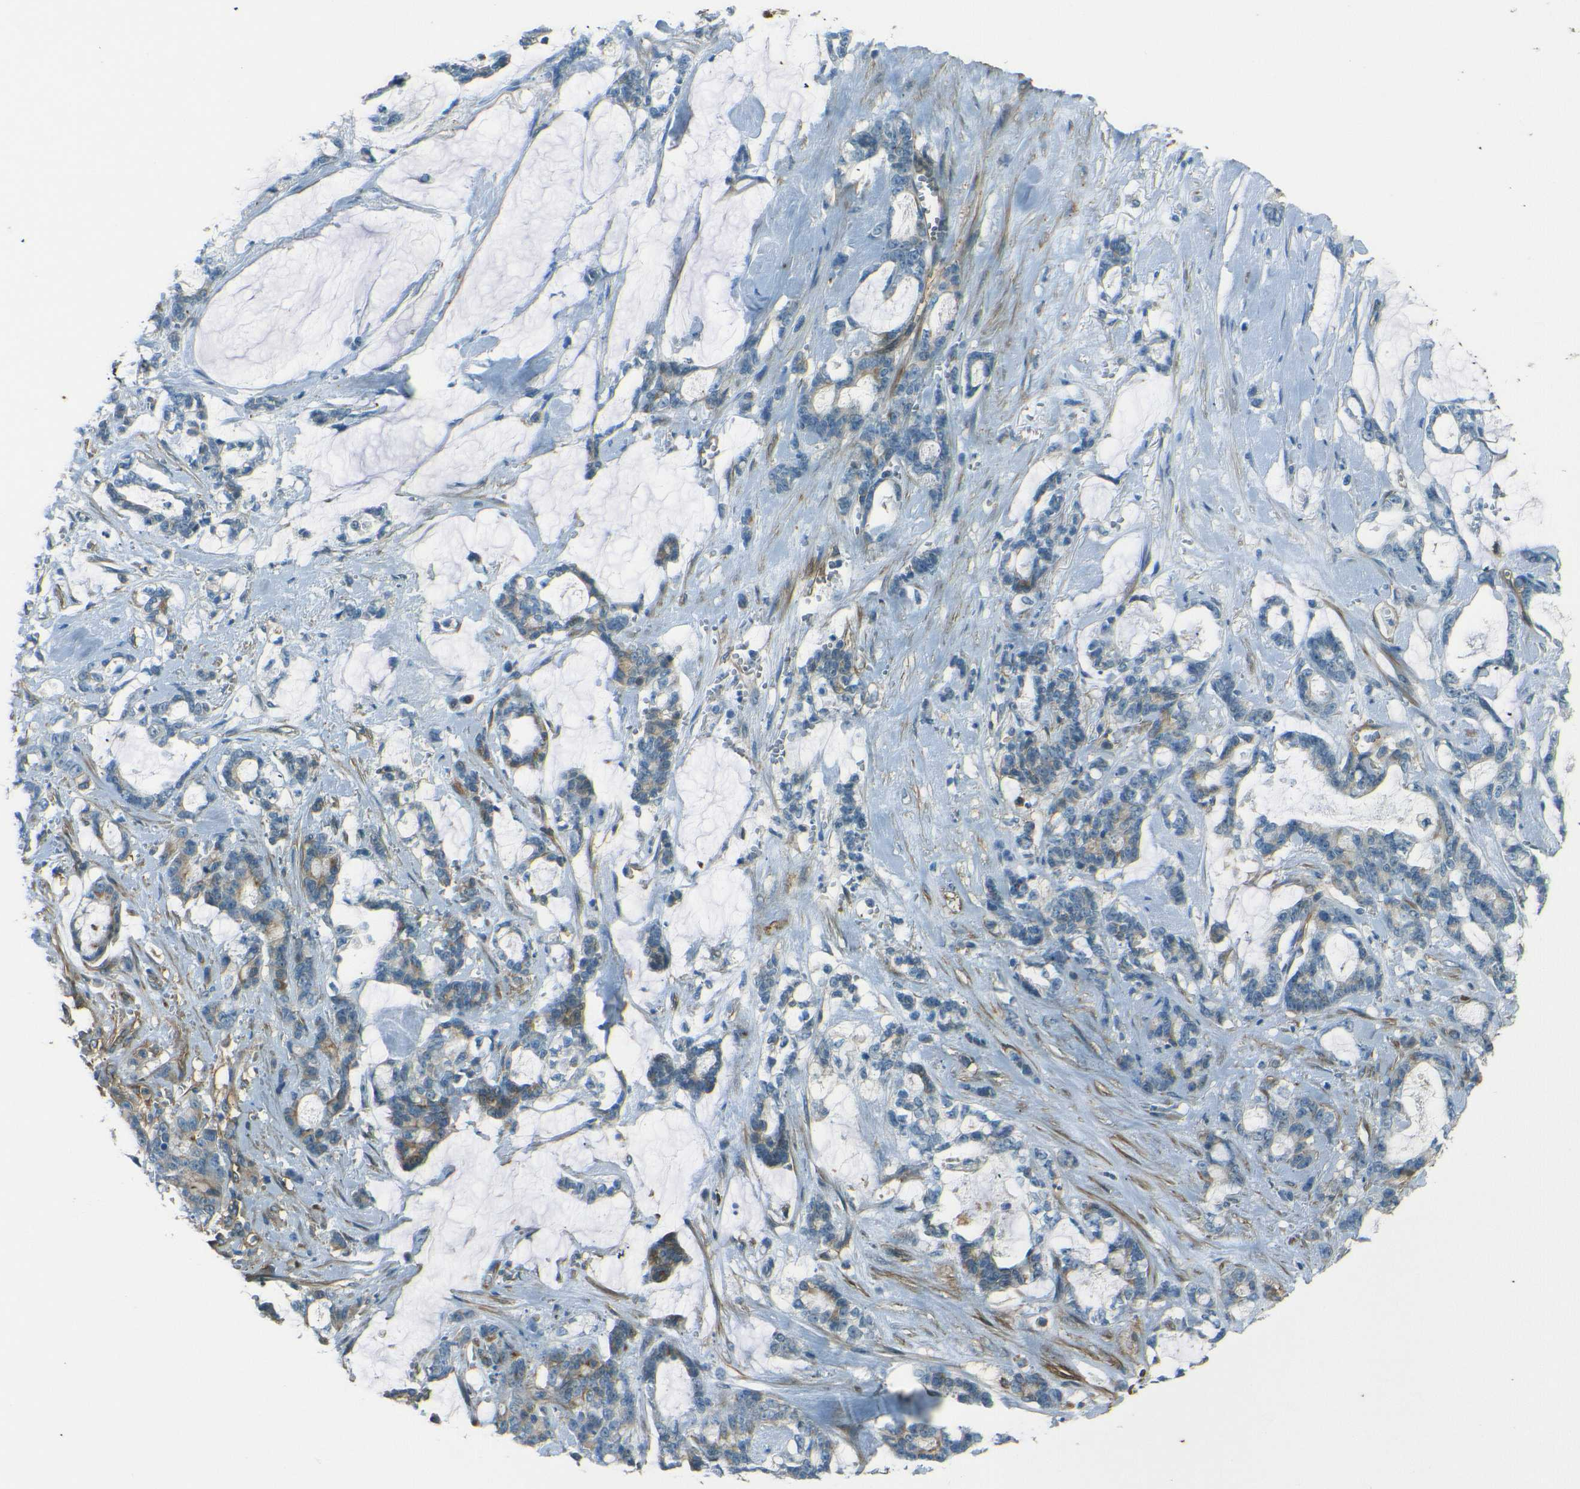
{"staining": {"intensity": "moderate", "quantity": "<25%", "location": "cytoplasmic/membranous"}, "tissue": "pancreatic cancer", "cell_type": "Tumor cells", "image_type": "cancer", "snomed": [{"axis": "morphology", "description": "Adenocarcinoma, NOS"}, {"axis": "topography", "description": "Pancreas"}], "caption": "Protein staining displays moderate cytoplasmic/membranous positivity in approximately <25% of tumor cells in pancreatic cancer (adenocarcinoma).", "gene": "ENTPD1", "patient": {"sex": "female", "age": 73}}